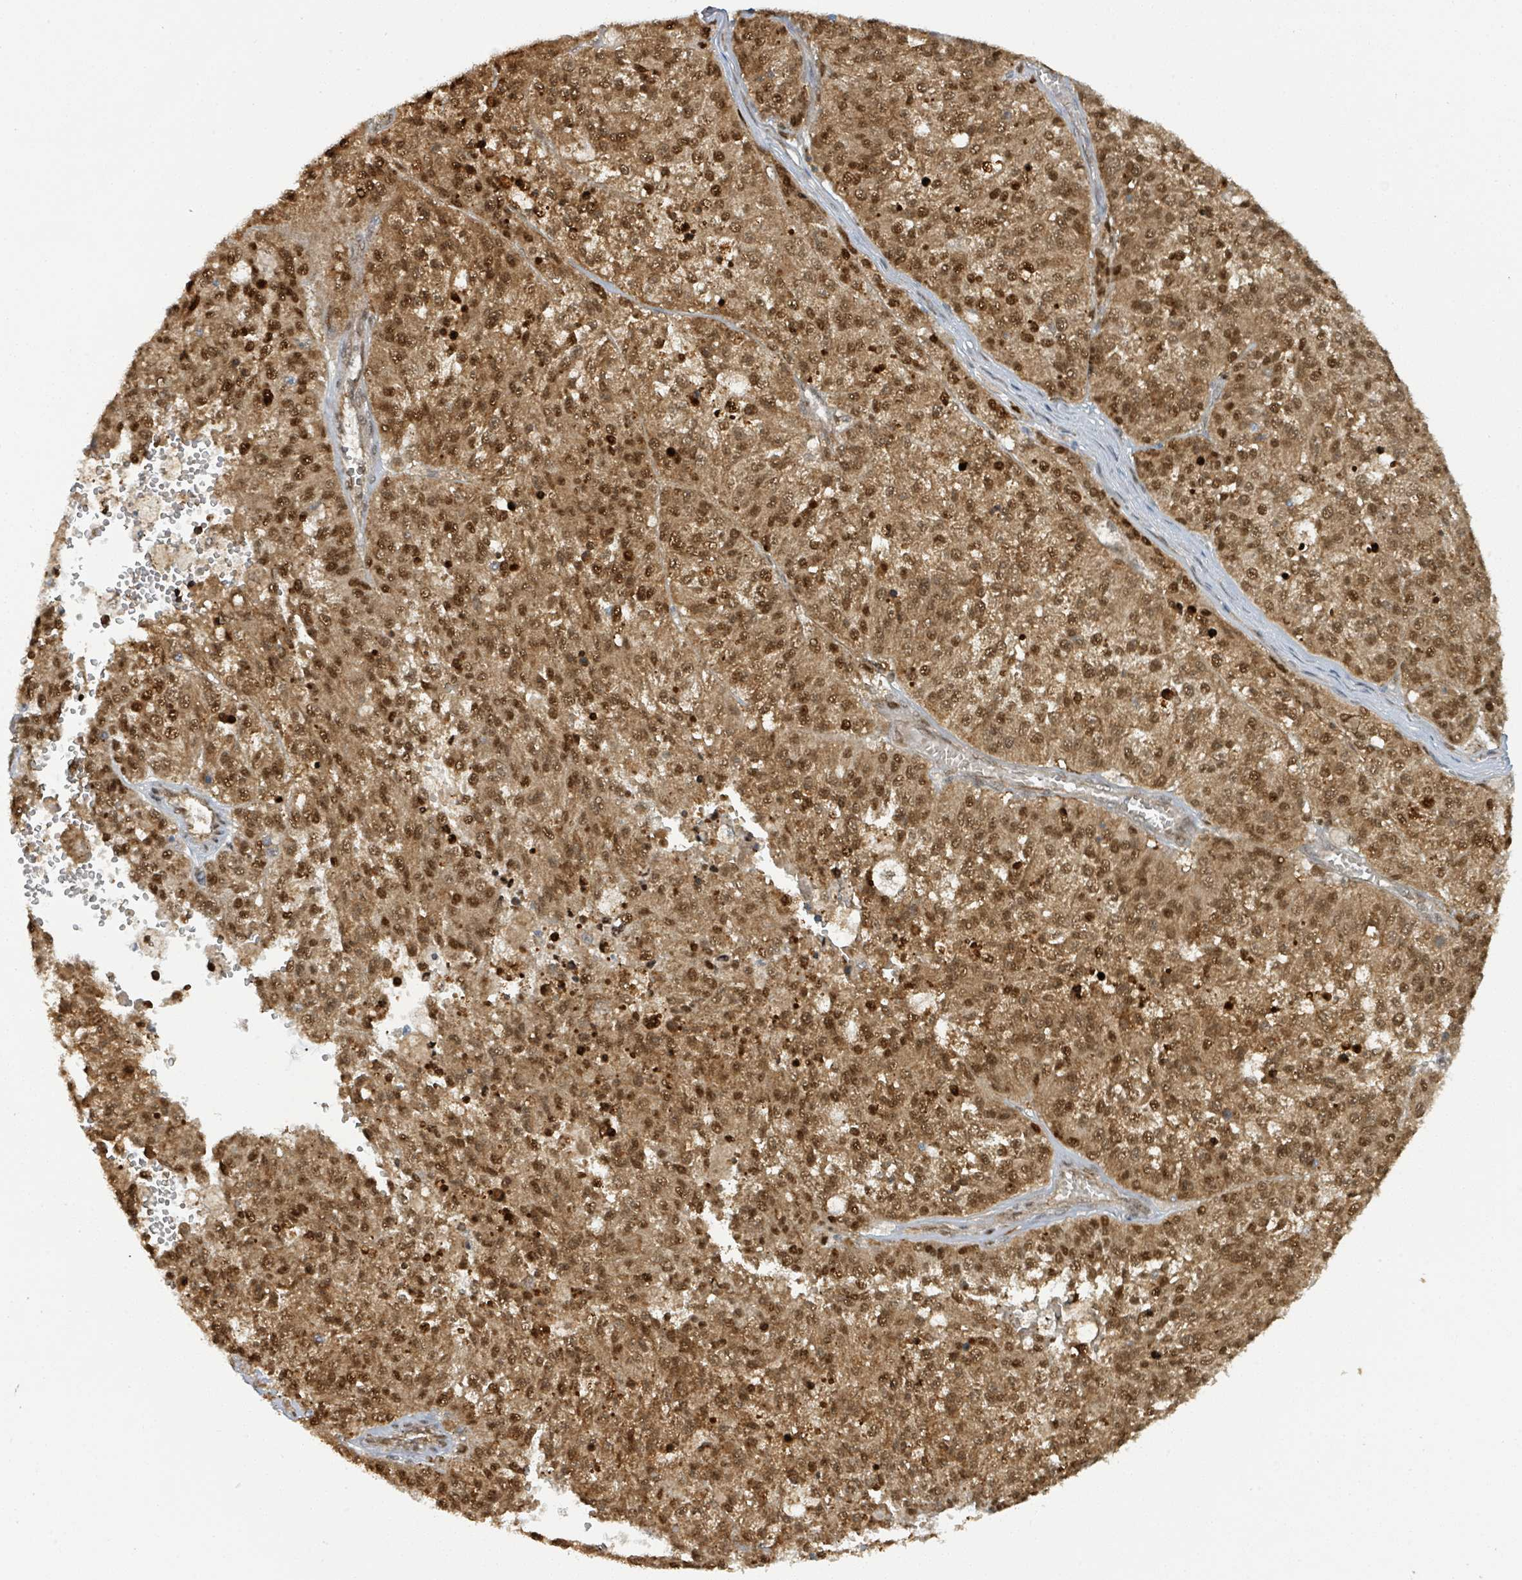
{"staining": {"intensity": "strong", "quantity": ">75%", "location": "cytoplasmic/membranous,nuclear"}, "tissue": "melanoma", "cell_type": "Tumor cells", "image_type": "cancer", "snomed": [{"axis": "morphology", "description": "Malignant melanoma, NOS"}, {"axis": "topography", "description": "Skin"}], "caption": "DAB immunohistochemical staining of human malignant melanoma shows strong cytoplasmic/membranous and nuclear protein expression in about >75% of tumor cells. The protein of interest is shown in brown color, while the nuclei are stained blue.", "gene": "PSMB7", "patient": {"sex": "female", "age": 64}}